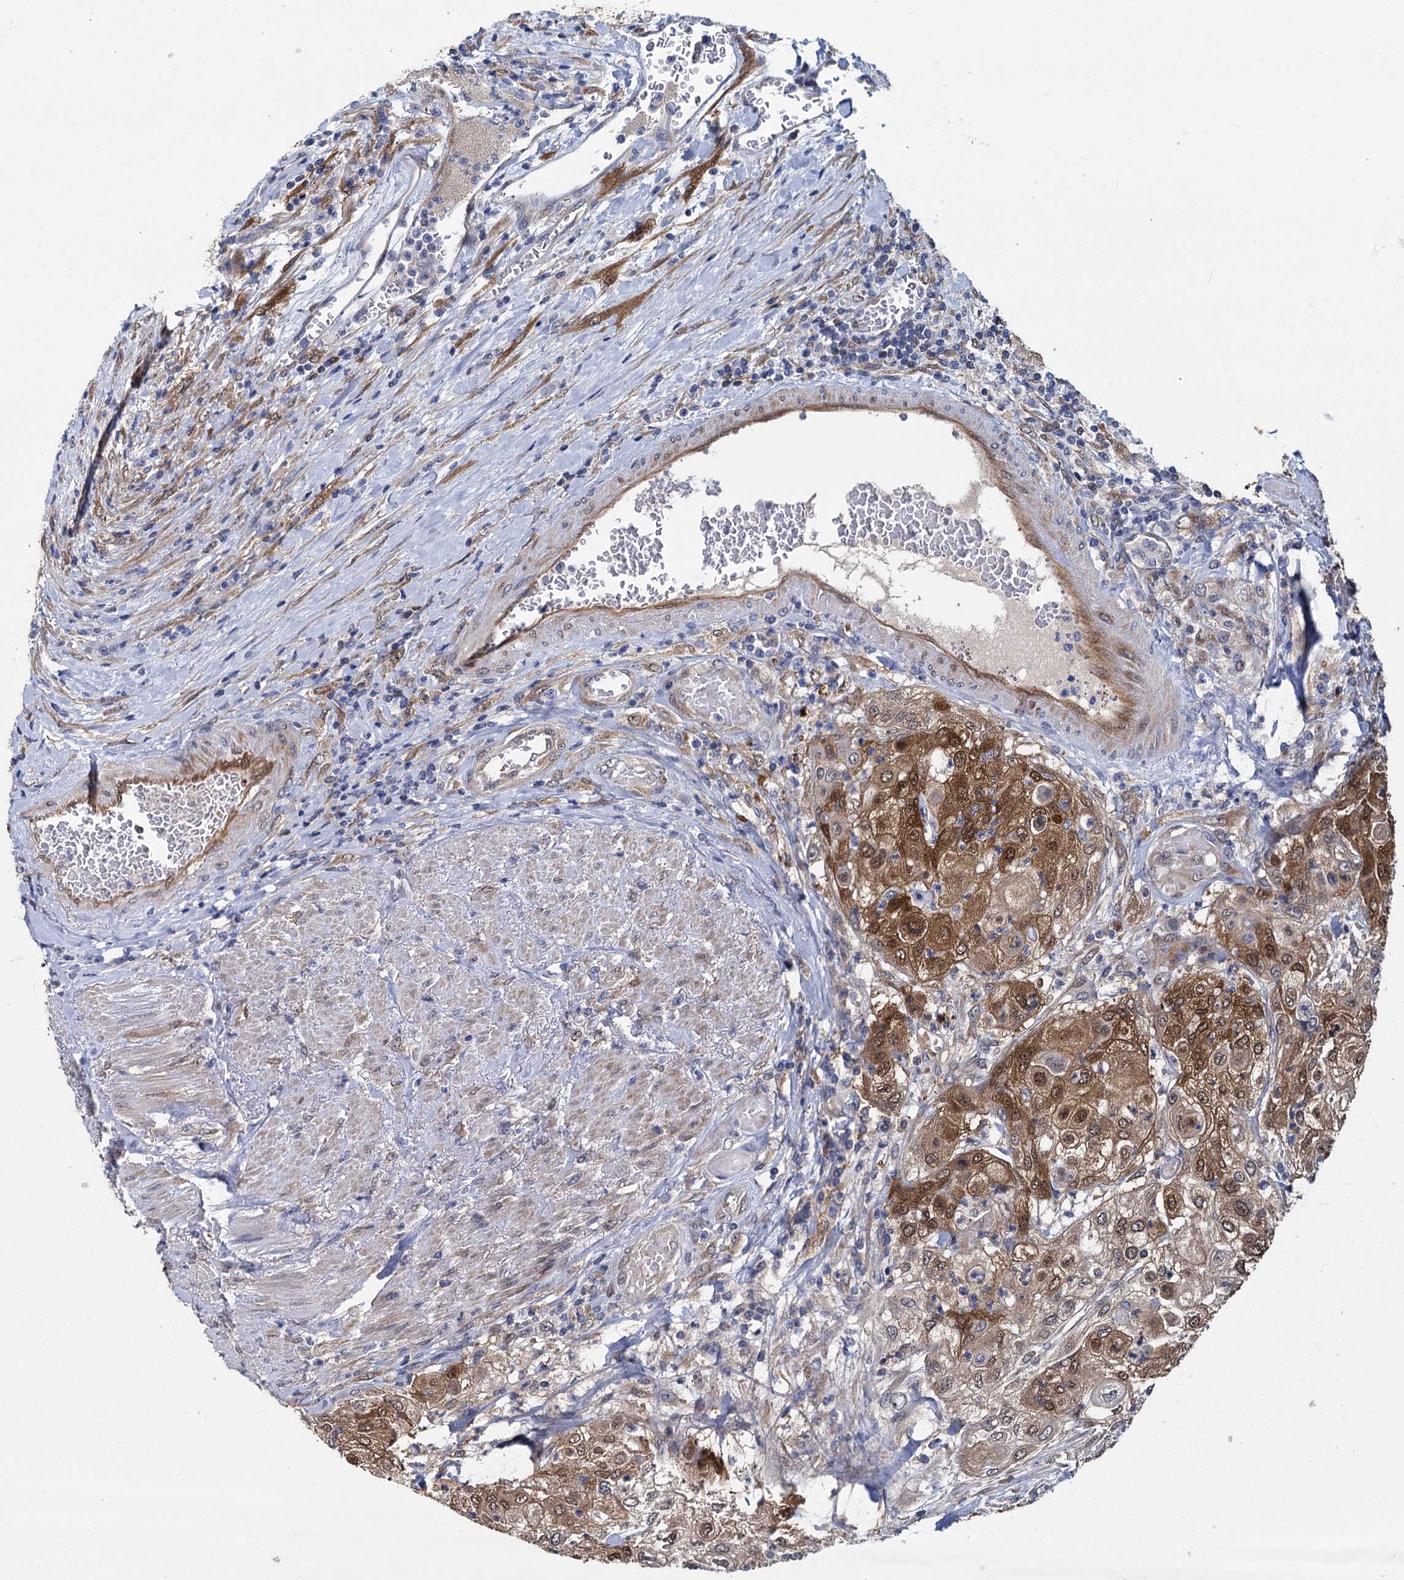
{"staining": {"intensity": "moderate", "quantity": ">75%", "location": "cytoplasmic/membranous,nuclear"}, "tissue": "urothelial cancer", "cell_type": "Tumor cells", "image_type": "cancer", "snomed": [{"axis": "morphology", "description": "Urothelial carcinoma, High grade"}, {"axis": "topography", "description": "Urinary bladder"}], "caption": "High-grade urothelial carcinoma stained with DAB IHC reveals medium levels of moderate cytoplasmic/membranous and nuclear positivity in approximately >75% of tumor cells.", "gene": "GSTM3", "patient": {"sex": "female", "age": 79}}